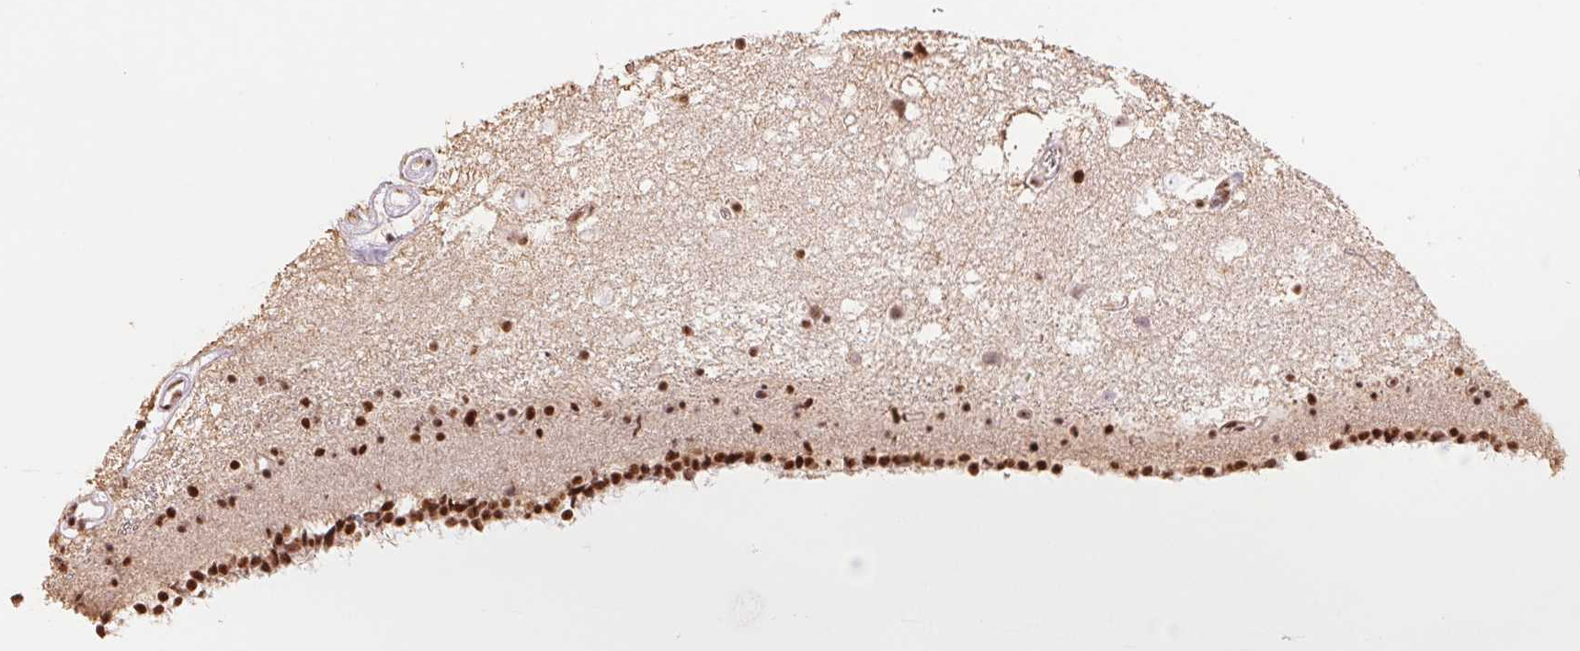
{"staining": {"intensity": "moderate", "quantity": "<25%", "location": "nuclear"}, "tissue": "caudate", "cell_type": "Glial cells", "image_type": "normal", "snomed": [{"axis": "morphology", "description": "Normal tissue, NOS"}, {"axis": "topography", "description": "Lateral ventricle wall"}], "caption": "Protein expression analysis of normal caudate demonstrates moderate nuclear positivity in approximately <25% of glial cells. The protein is stained brown, and the nuclei are stained in blue (DAB (3,3'-diaminobenzidine) IHC with brightfield microscopy, high magnification).", "gene": "SREK1", "patient": {"sex": "female", "age": 71}}